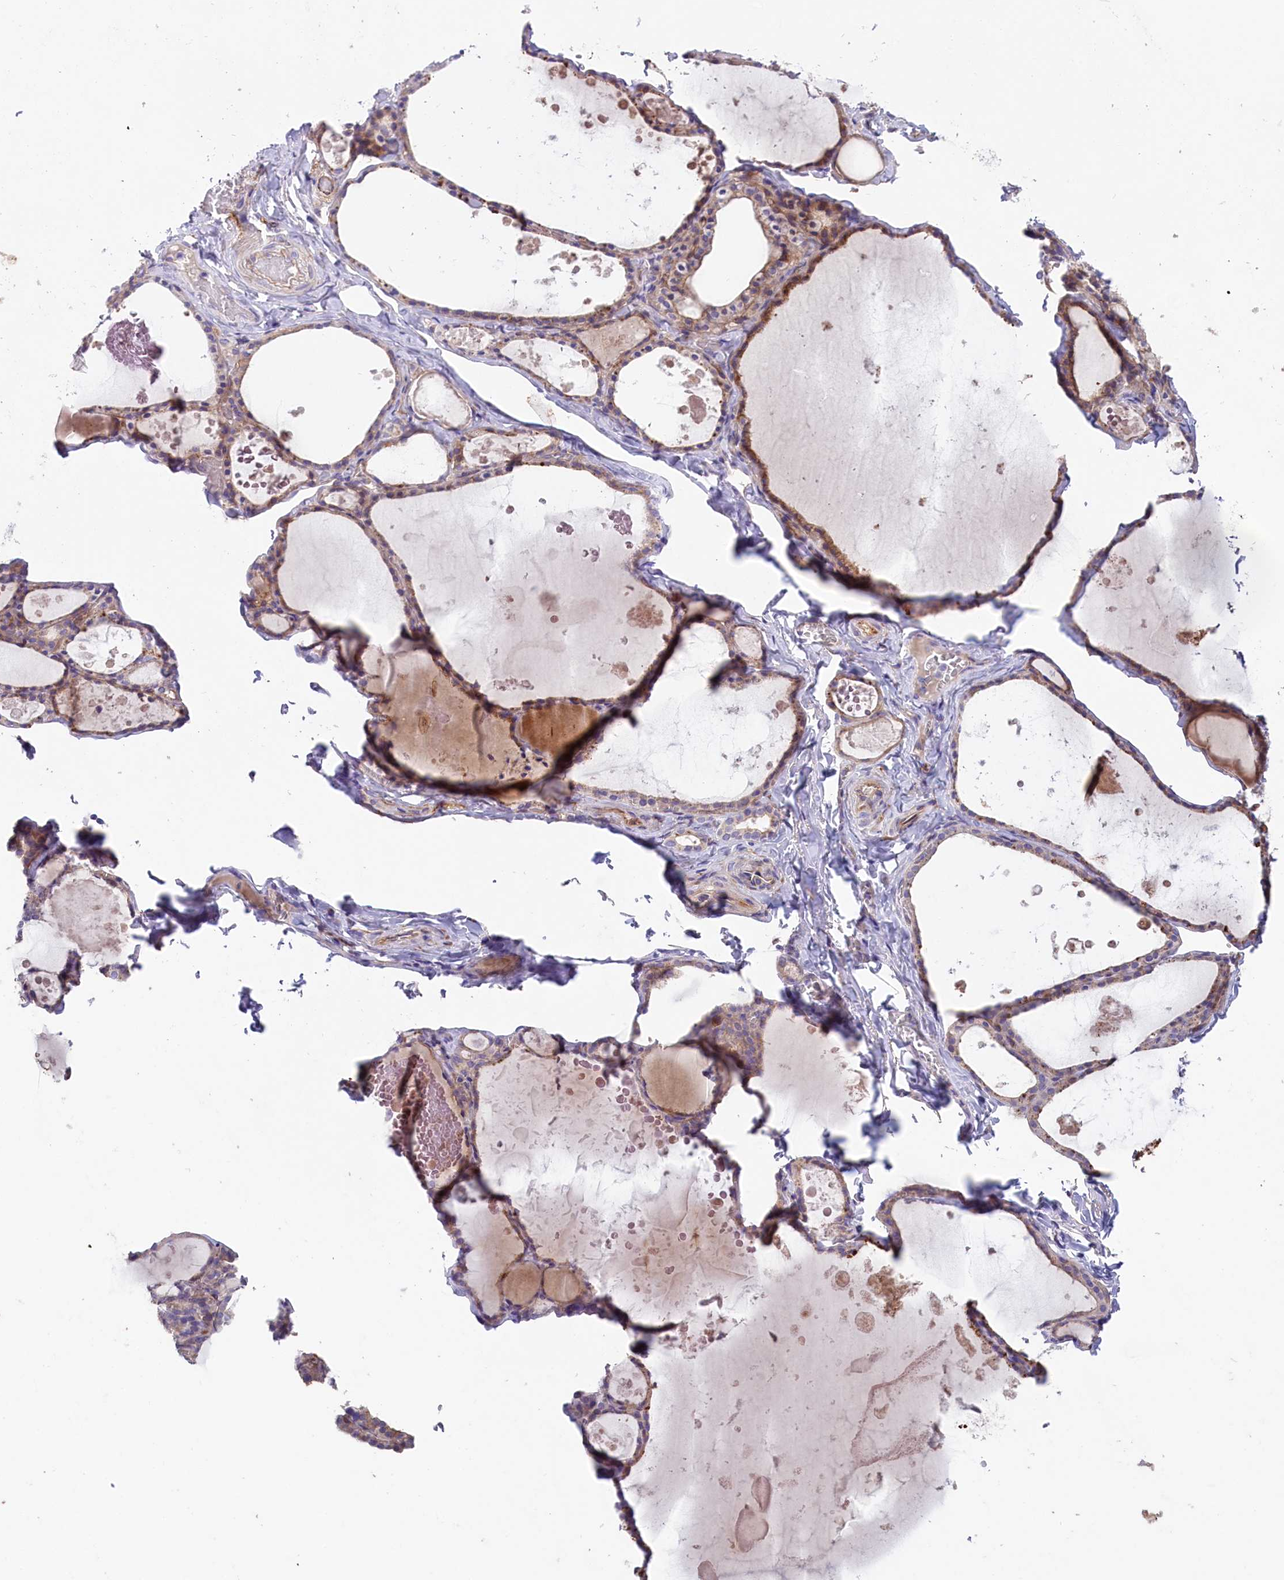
{"staining": {"intensity": "moderate", "quantity": "25%-75%", "location": "cytoplasmic/membranous"}, "tissue": "thyroid gland", "cell_type": "Glandular cells", "image_type": "normal", "snomed": [{"axis": "morphology", "description": "Normal tissue, NOS"}, {"axis": "topography", "description": "Thyroid gland"}], "caption": "Glandular cells reveal moderate cytoplasmic/membranous positivity in approximately 25%-75% of cells in unremarkable thyroid gland.", "gene": "CD99L2", "patient": {"sex": "male", "age": 56}}